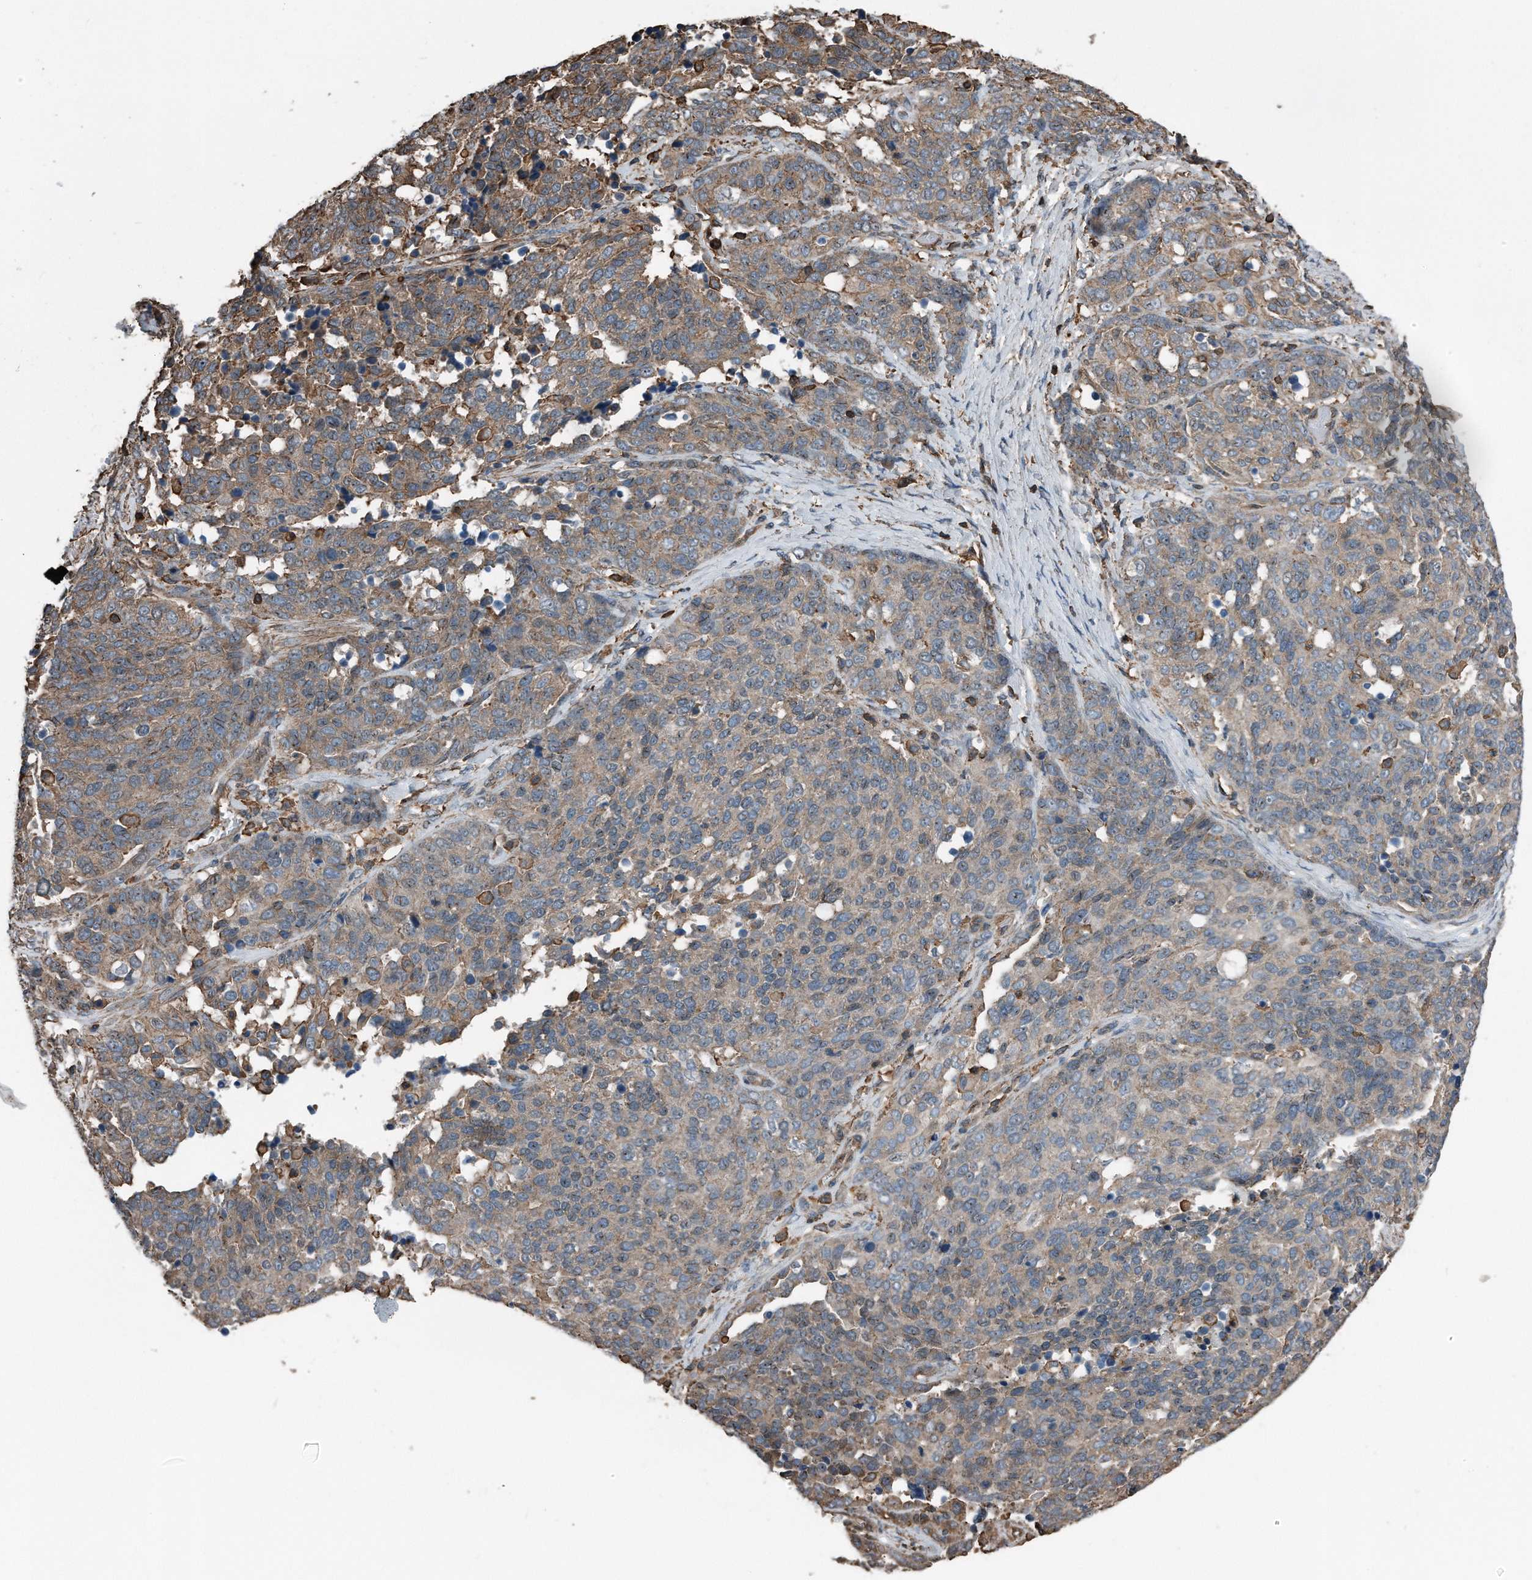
{"staining": {"intensity": "moderate", "quantity": ">75%", "location": "cytoplasmic/membranous"}, "tissue": "ovarian cancer", "cell_type": "Tumor cells", "image_type": "cancer", "snomed": [{"axis": "morphology", "description": "Cystadenocarcinoma, serous, NOS"}, {"axis": "topography", "description": "Ovary"}], "caption": "There is medium levels of moderate cytoplasmic/membranous positivity in tumor cells of ovarian cancer (serous cystadenocarcinoma), as demonstrated by immunohistochemical staining (brown color).", "gene": "RSPO3", "patient": {"sex": "female", "age": 44}}